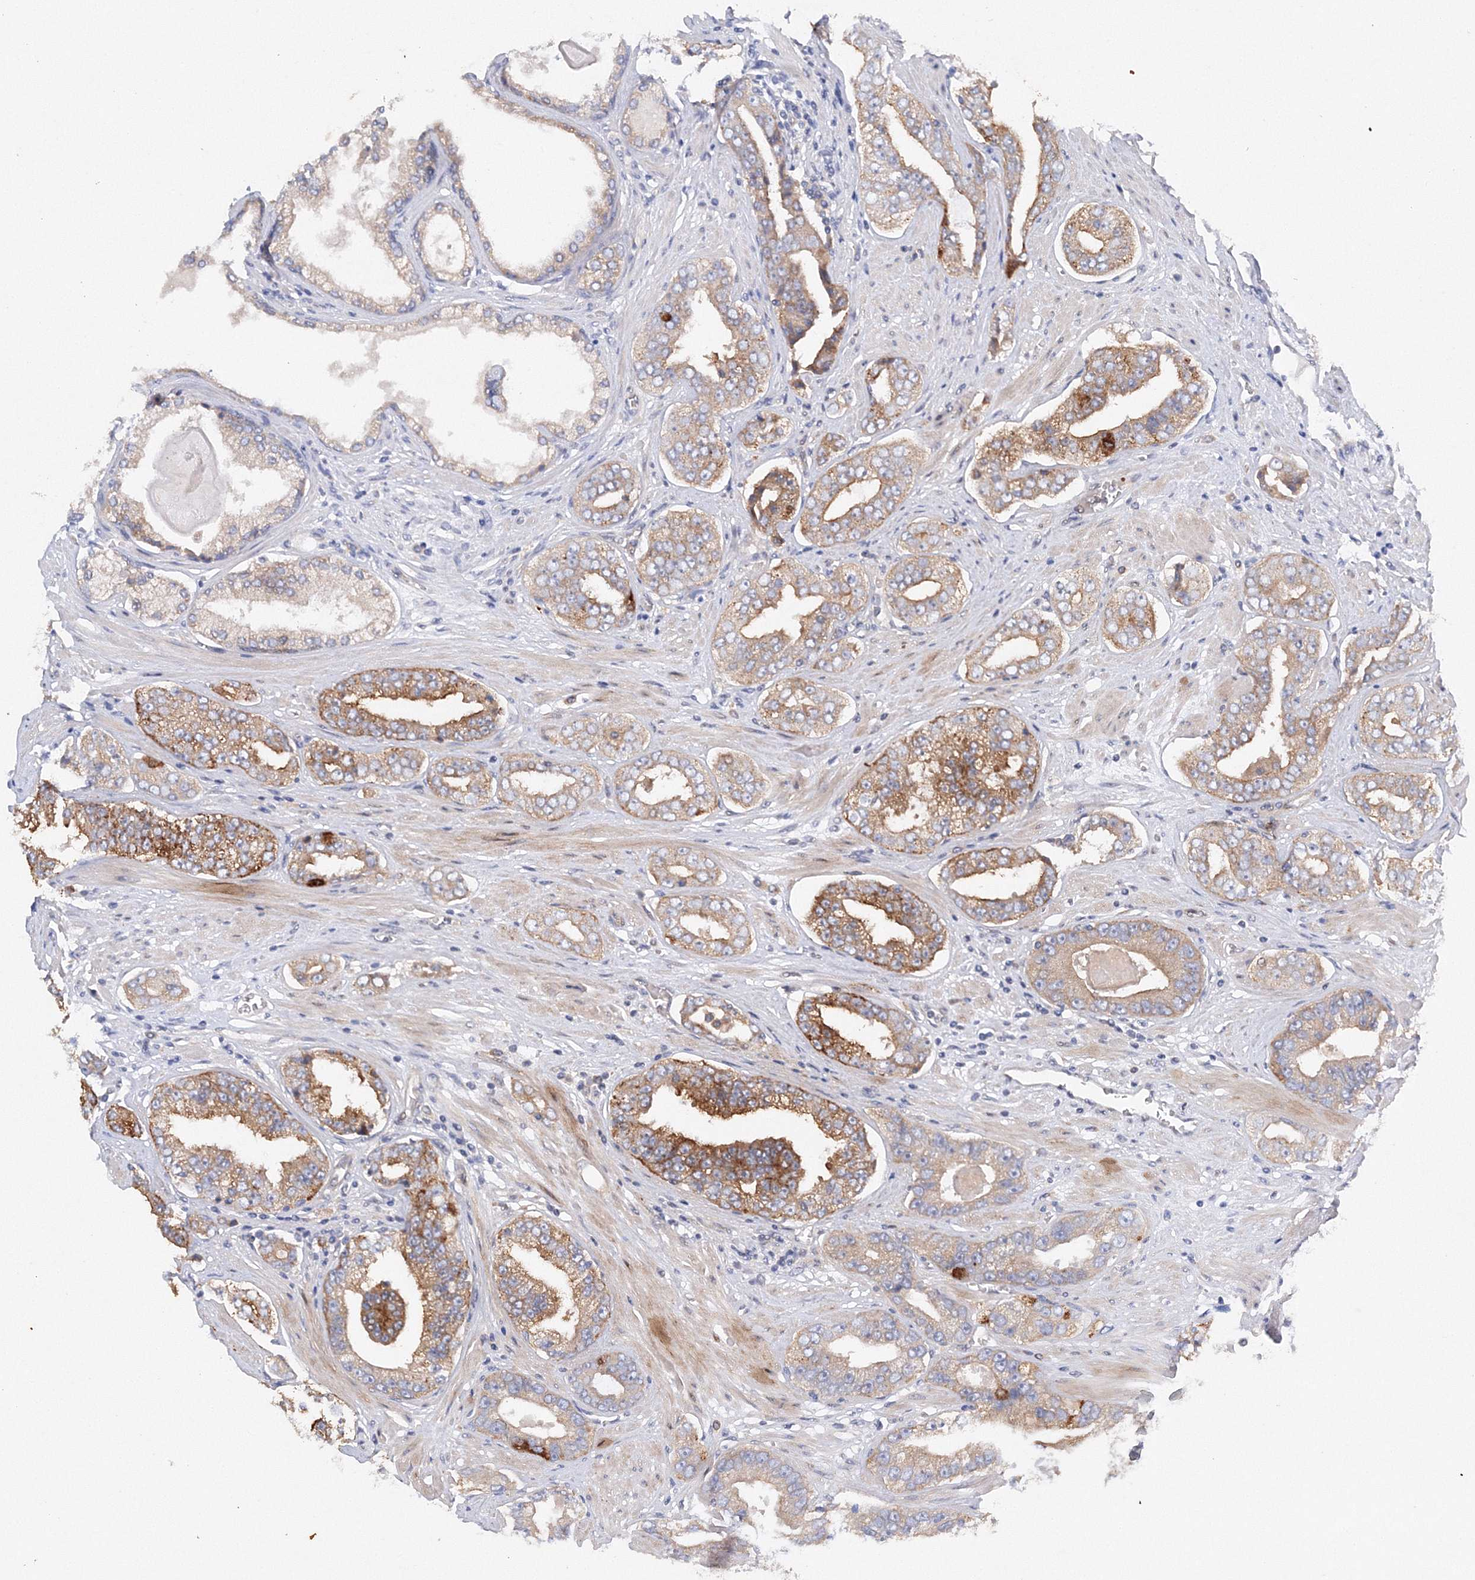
{"staining": {"intensity": "moderate", "quantity": ">75%", "location": "cytoplasmic/membranous"}, "tissue": "prostate cancer", "cell_type": "Tumor cells", "image_type": "cancer", "snomed": [{"axis": "morphology", "description": "Adenocarcinoma, High grade"}, {"axis": "topography", "description": "Prostate"}], "caption": "DAB immunohistochemical staining of high-grade adenocarcinoma (prostate) shows moderate cytoplasmic/membranous protein positivity in approximately >75% of tumor cells. The protein of interest is stained brown, and the nuclei are stained in blue (DAB IHC with brightfield microscopy, high magnification).", "gene": "SLC36A1", "patient": {"sex": "male", "age": 71}}